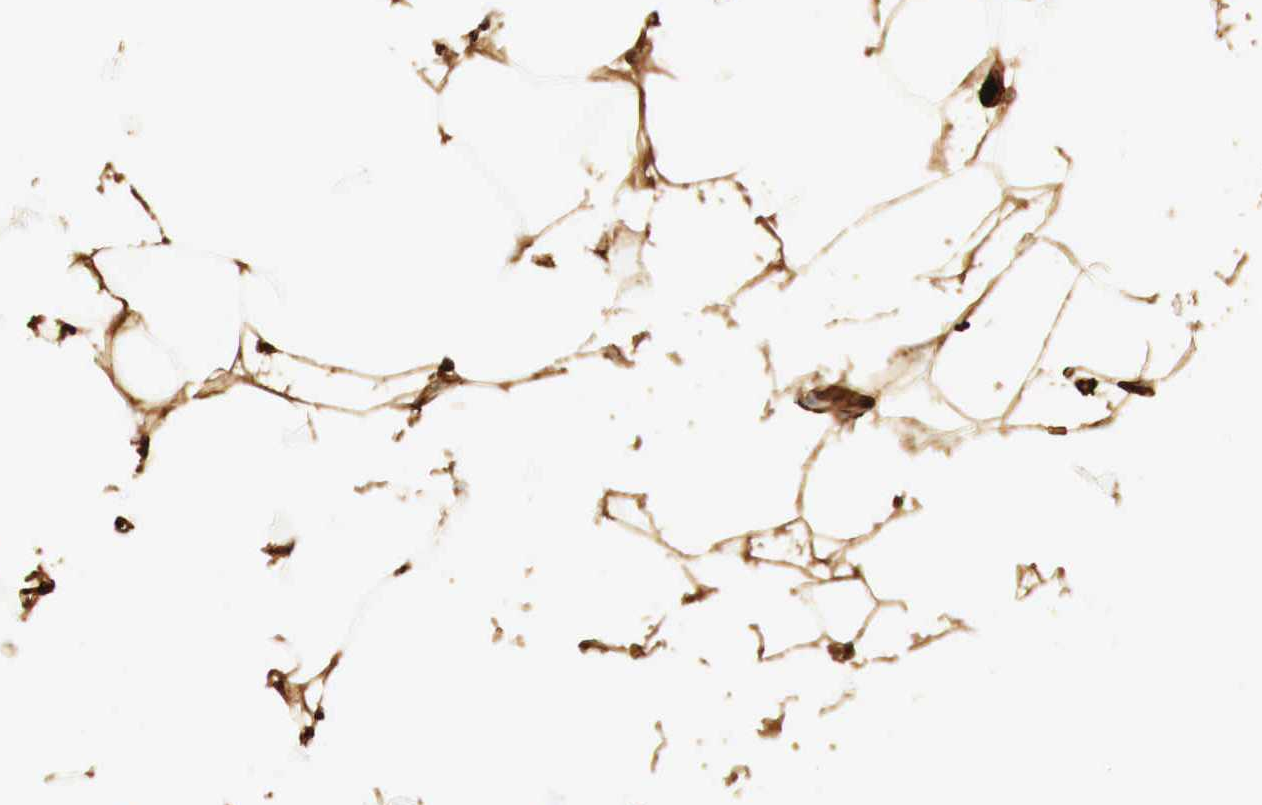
{"staining": {"intensity": "strong", "quantity": ">75%", "location": "cytoplasmic/membranous"}, "tissue": "adipose tissue", "cell_type": "Adipocytes", "image_type": "normal", "snomed": [{"axis": "morphology", "description": "Normal tissue, NOS"}, {"axis": "topography", "description": "Breast"}], "caption": "An immunohistochemistry (IHC) image of benign tissue is shown. Protein staining in brown labels strong cytoplasmic/membranous positivity in adipose tissue within adipocytes.", "gene": "IGLC3", "patient": {"sex": "female", "age": 45}}